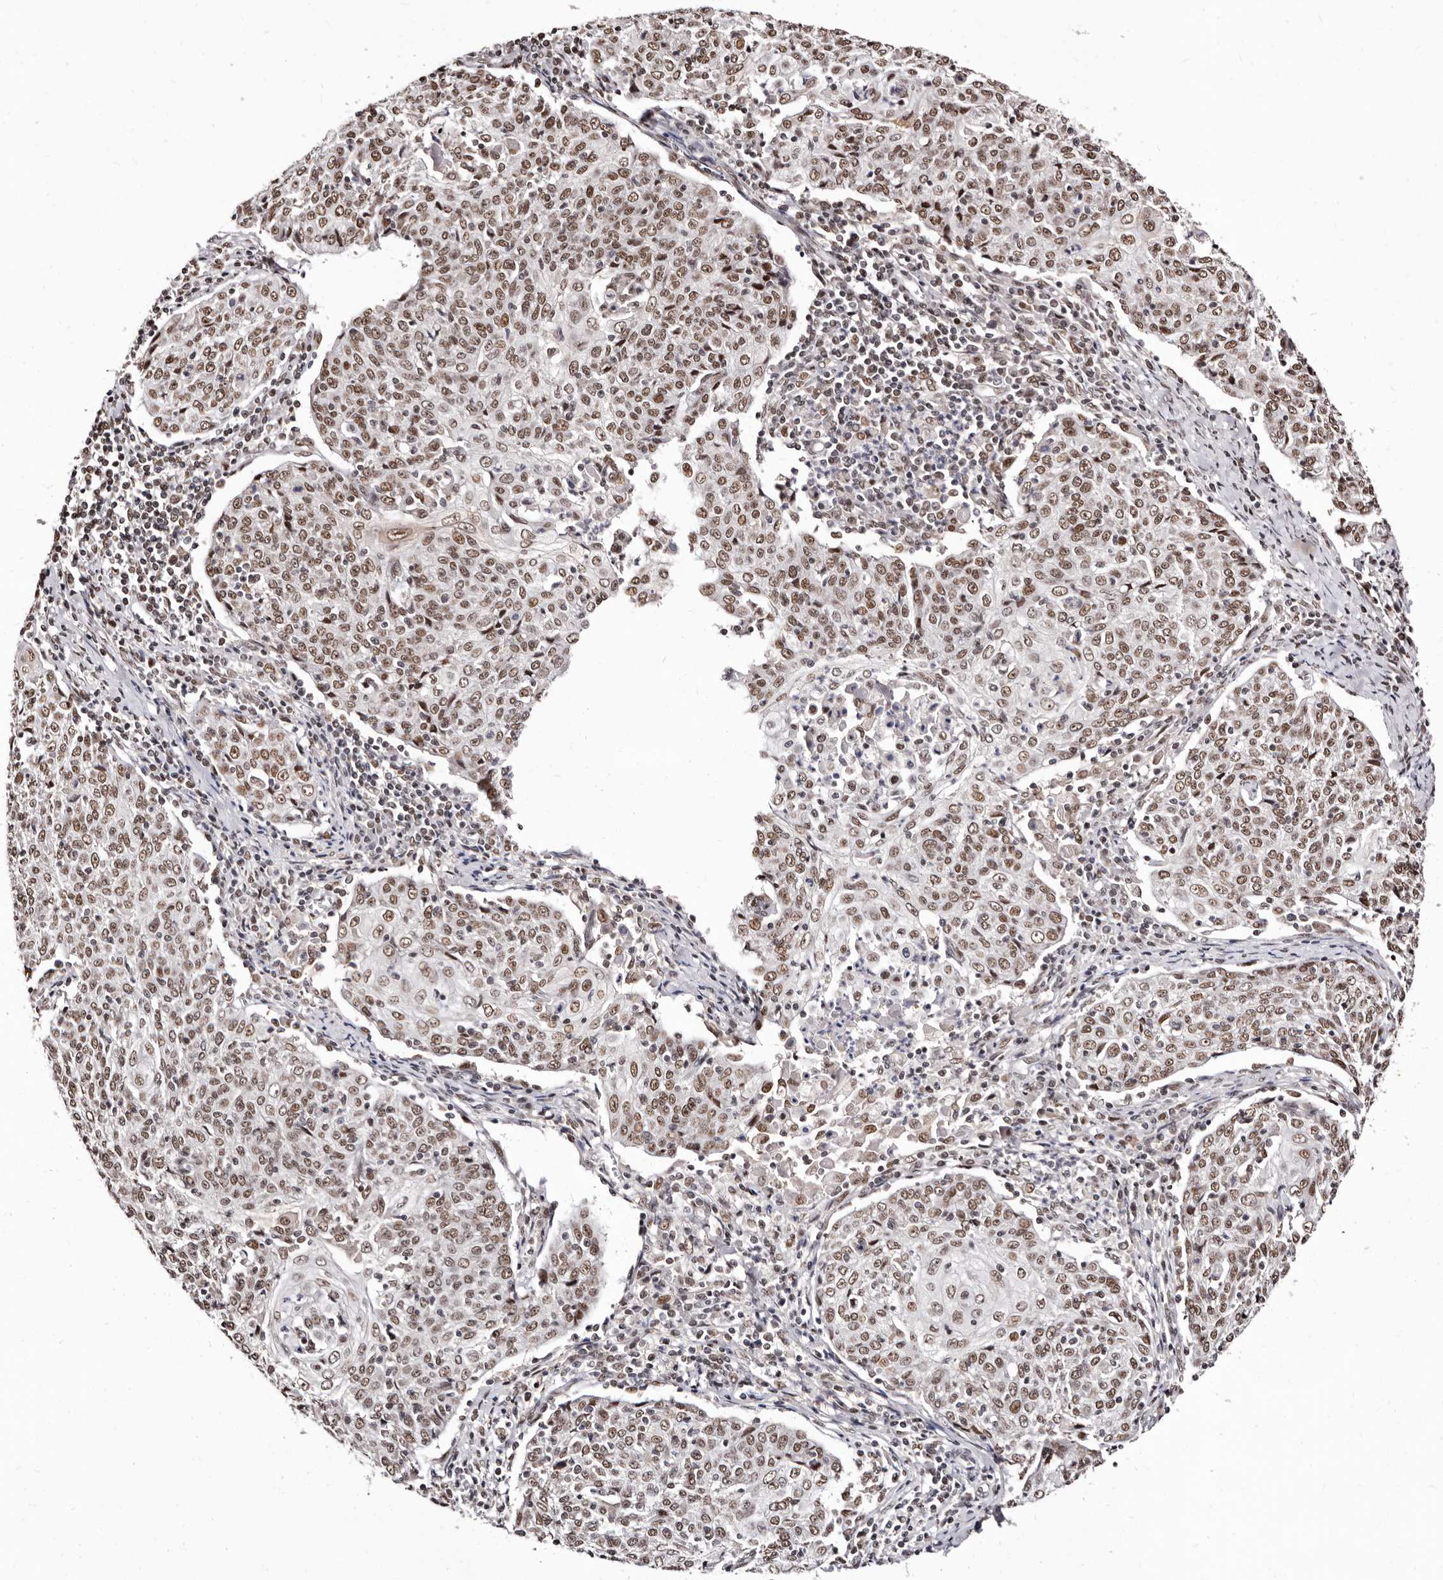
{"staining": {"intensity": "moderate", "quantity": ">75%", "location": "nuclear"}, "tissue": "cervical cancer", "cell_type": "Tumor cells", "image_type": "cancer", "snomed": [{"axis": "morphology", "description": "Squamous cell carcinoma, NOS"}, {"axis": "topography", "description": "Cervix"}], "caption": "DAB (3,3'-diaminobenzidine) immunohistochemical staining of cervical squamous cell carcinoma reveals moderate nuclear protein positivity in approximately >75% of tumor cells.", "gene": "ANAPC11", "patient": {"sex": "female", "age": 48}}